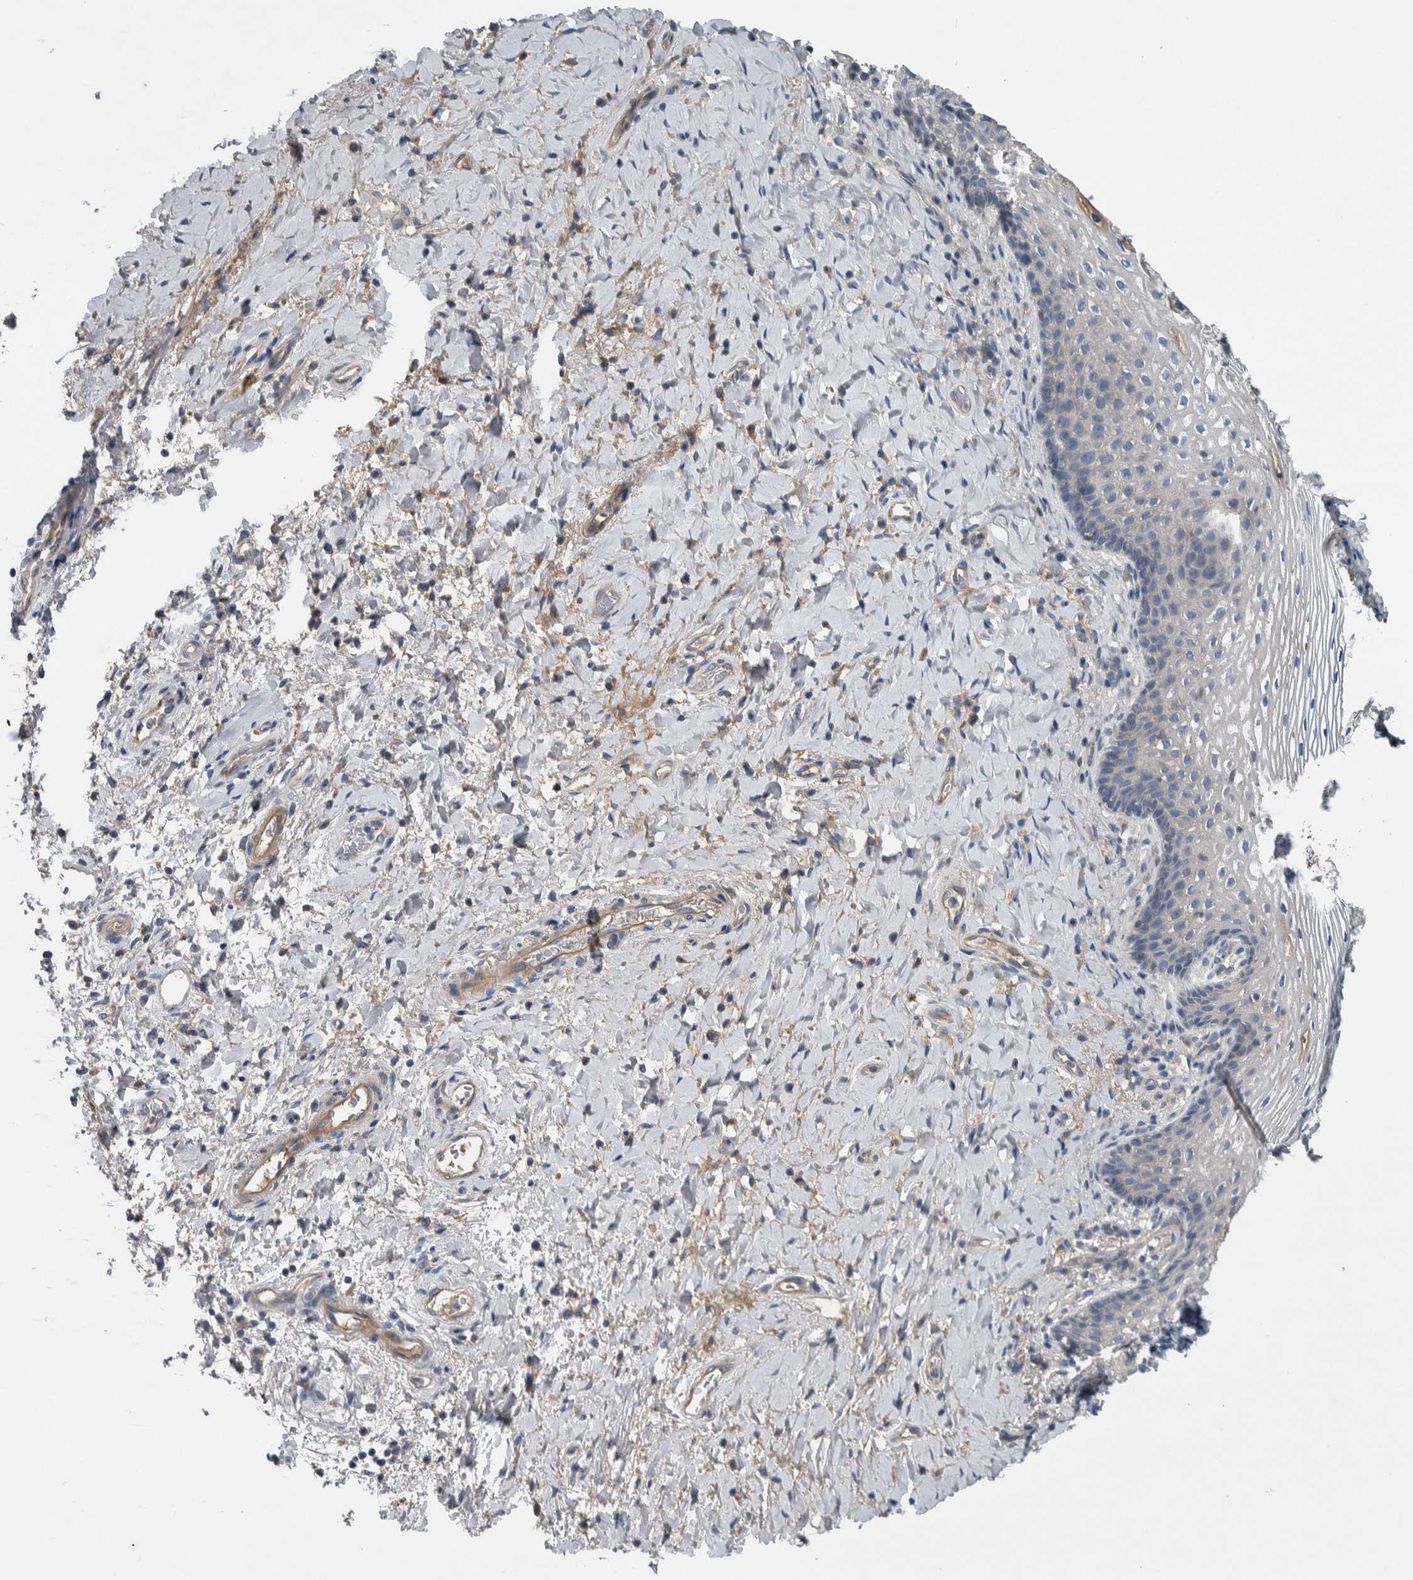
{"staining": {"intensity": "negative", "quantity": "none", "location": "none"}, "tissue": "vagina", "cell_type": "Squamous epithelial cells", "image_type": "normal", "snomed": [{"axis": "morphology", "description": "Normal tissue, NOS"}, {"axis": "topography", "description": "Vagina"}], "caption": "IHC photomicrograph of unremarkable vagina: human vagina stained with DAB shows no significant protein expression in squamous epithelial cells. (Stains: DAB immunohistochemistry with hematoxylin counter stain, Microscopy: brightfield microscopy at high magnification).", "gene": "SERPINC1", "patient": {"sex": "female", "age": 60}}